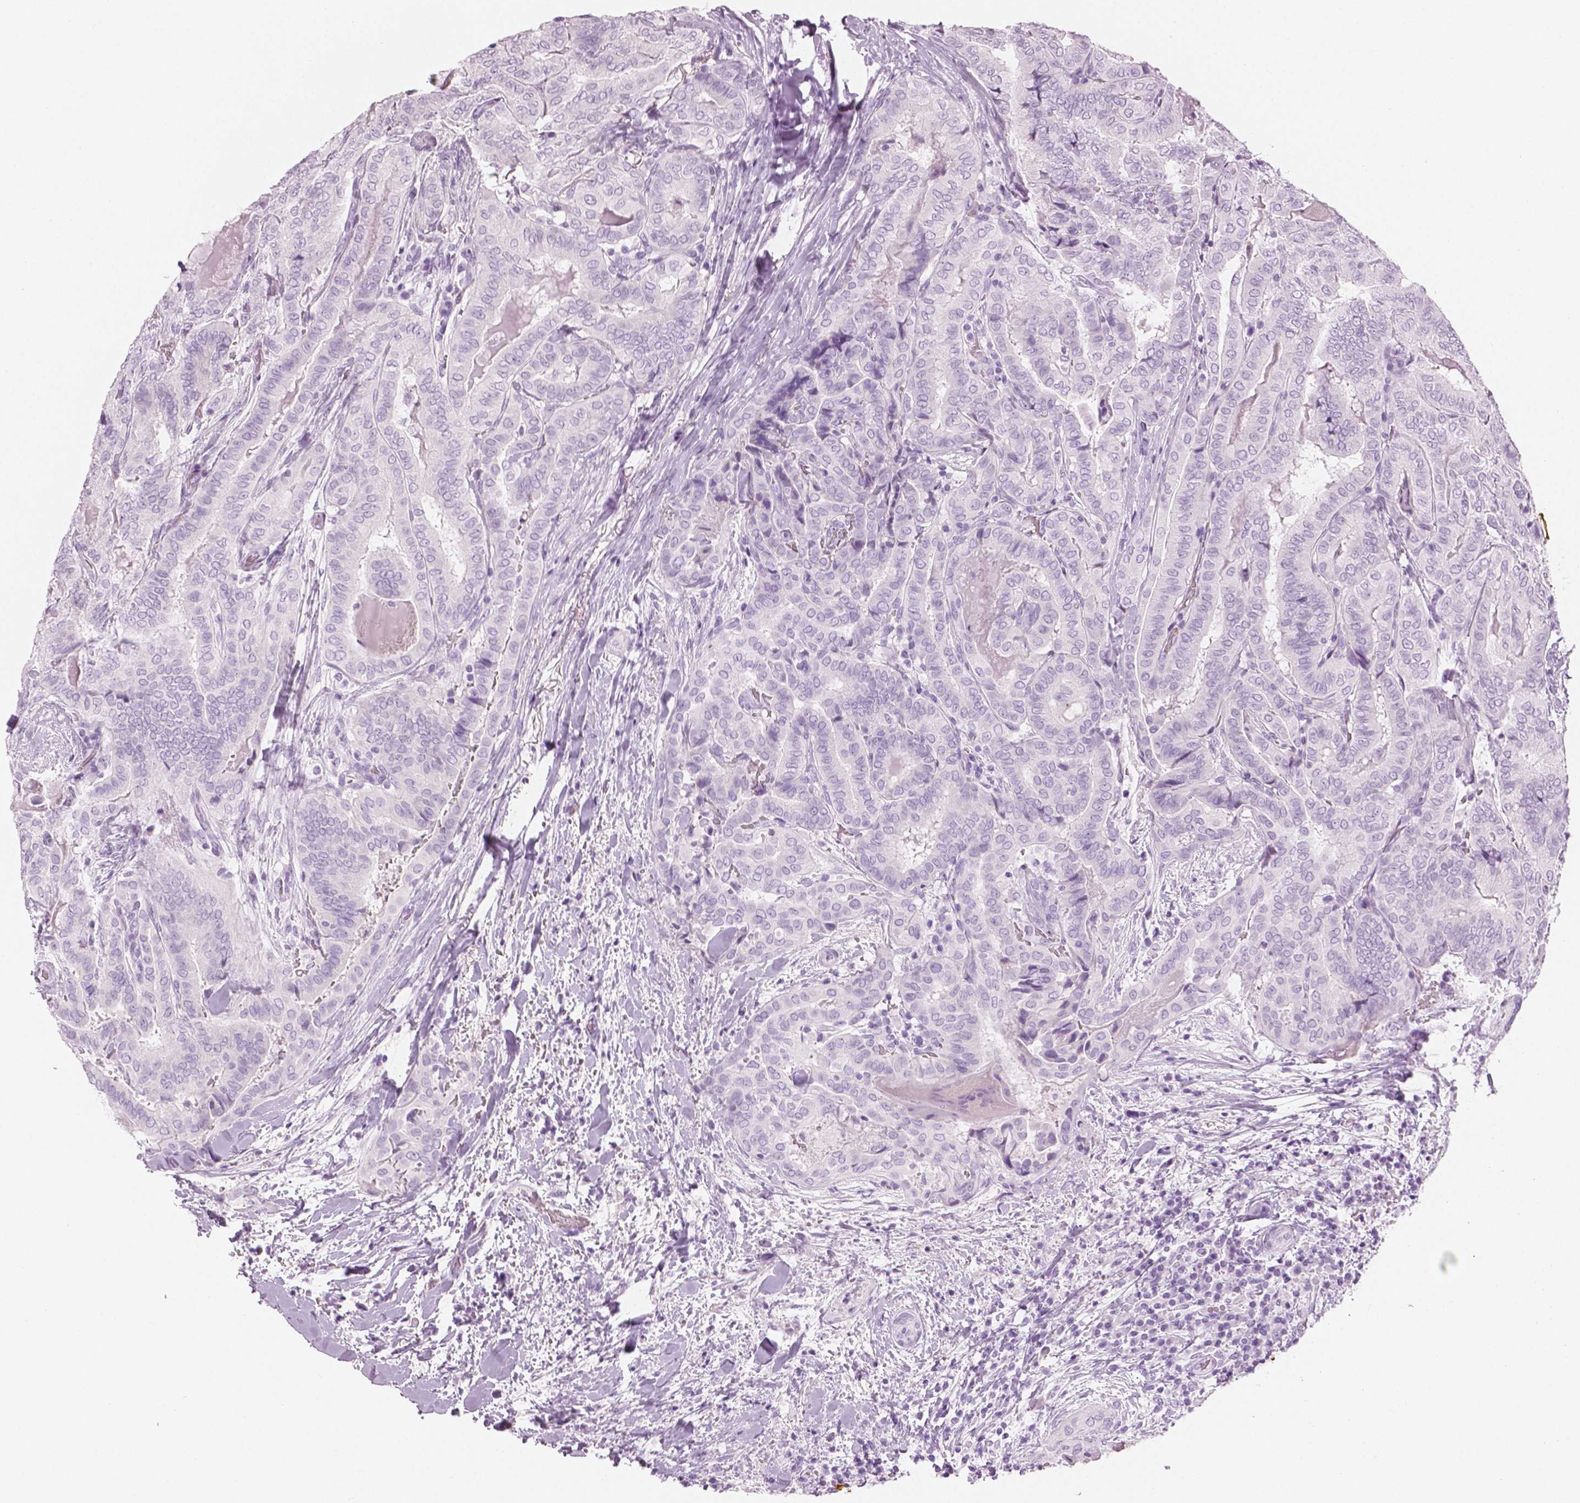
{"staining": {"intensity": "negative", "quantity": "none", "location": "none"}, "tissue": "thyroid cancer", "cell_type": "Tumor cells", "image_type": "cancer", "snomed": [{"axis": "morphology", "description": "Papillary adenocarcinoma, NOS"}, {"axis": "topography", "description": "Thyroid gland"}], "caption": "A histopathology image of papillary adenocarcinoma (thyroid) stained for a protein displays no brown staining in tumor cells. Brightfield microscopy of immunohistochemistry (IHC) stained with DAB (brown) and hematoxylin (blue), captured at high magnification.", "gene": "PLIN4", "patient": {"sex": "female", "age": 61}}